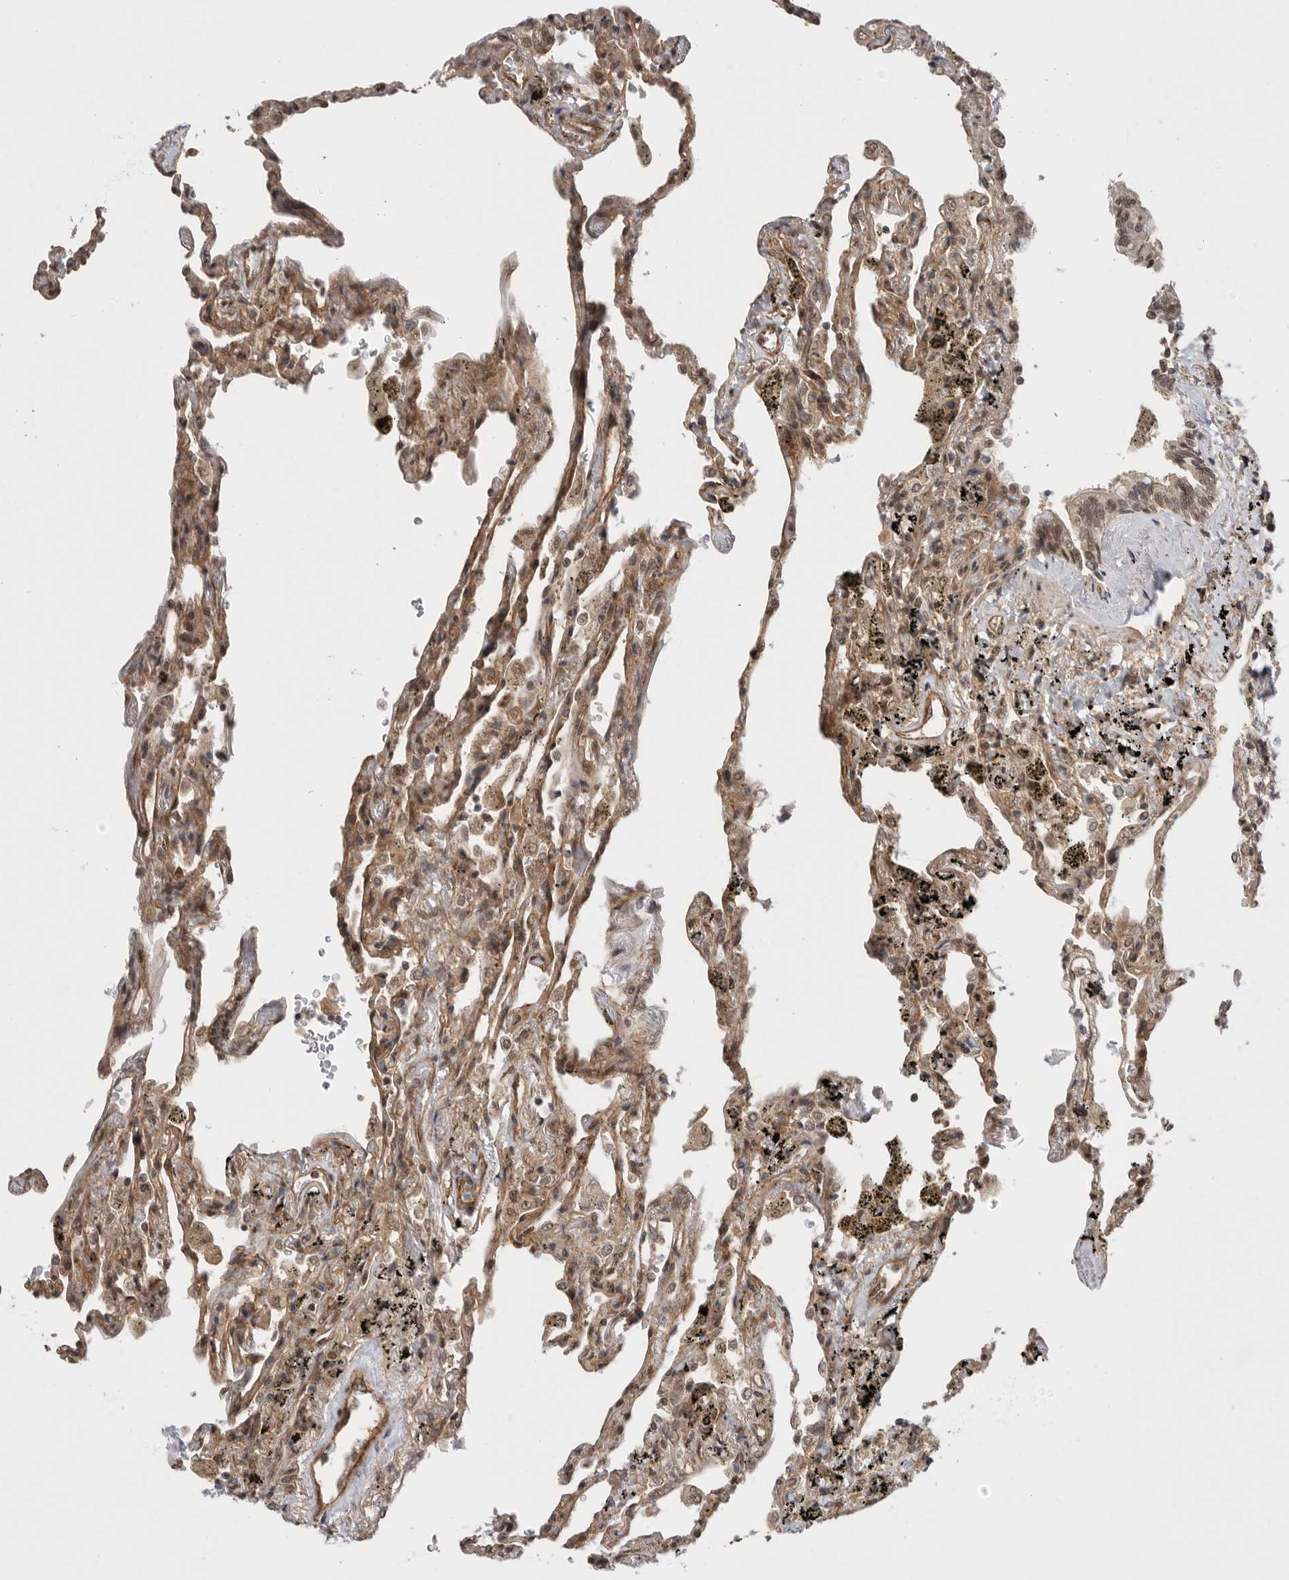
{"staining": {"intensity": "weak", "quantity": ">75%", "location": "cytoplasmic/membranous"}, "tissue": "lung", "cell_type": "Alveolar cells", "image_type": "normal", "snomed": [{"axis": "morphology", "description": "Normal tissue, NOS"}, {"axis": "topography", "description": "Lung"}], "caption": "Lung stained with DAB (3,3'-diaminobenzidine) immunohistochemistry (IHC) shows low levels of weak cytoplasmic/membranous positivity in about >75% of alveolar cells.", "gene": "VPS50", "patient": {"sex": "male", "age": 59}}